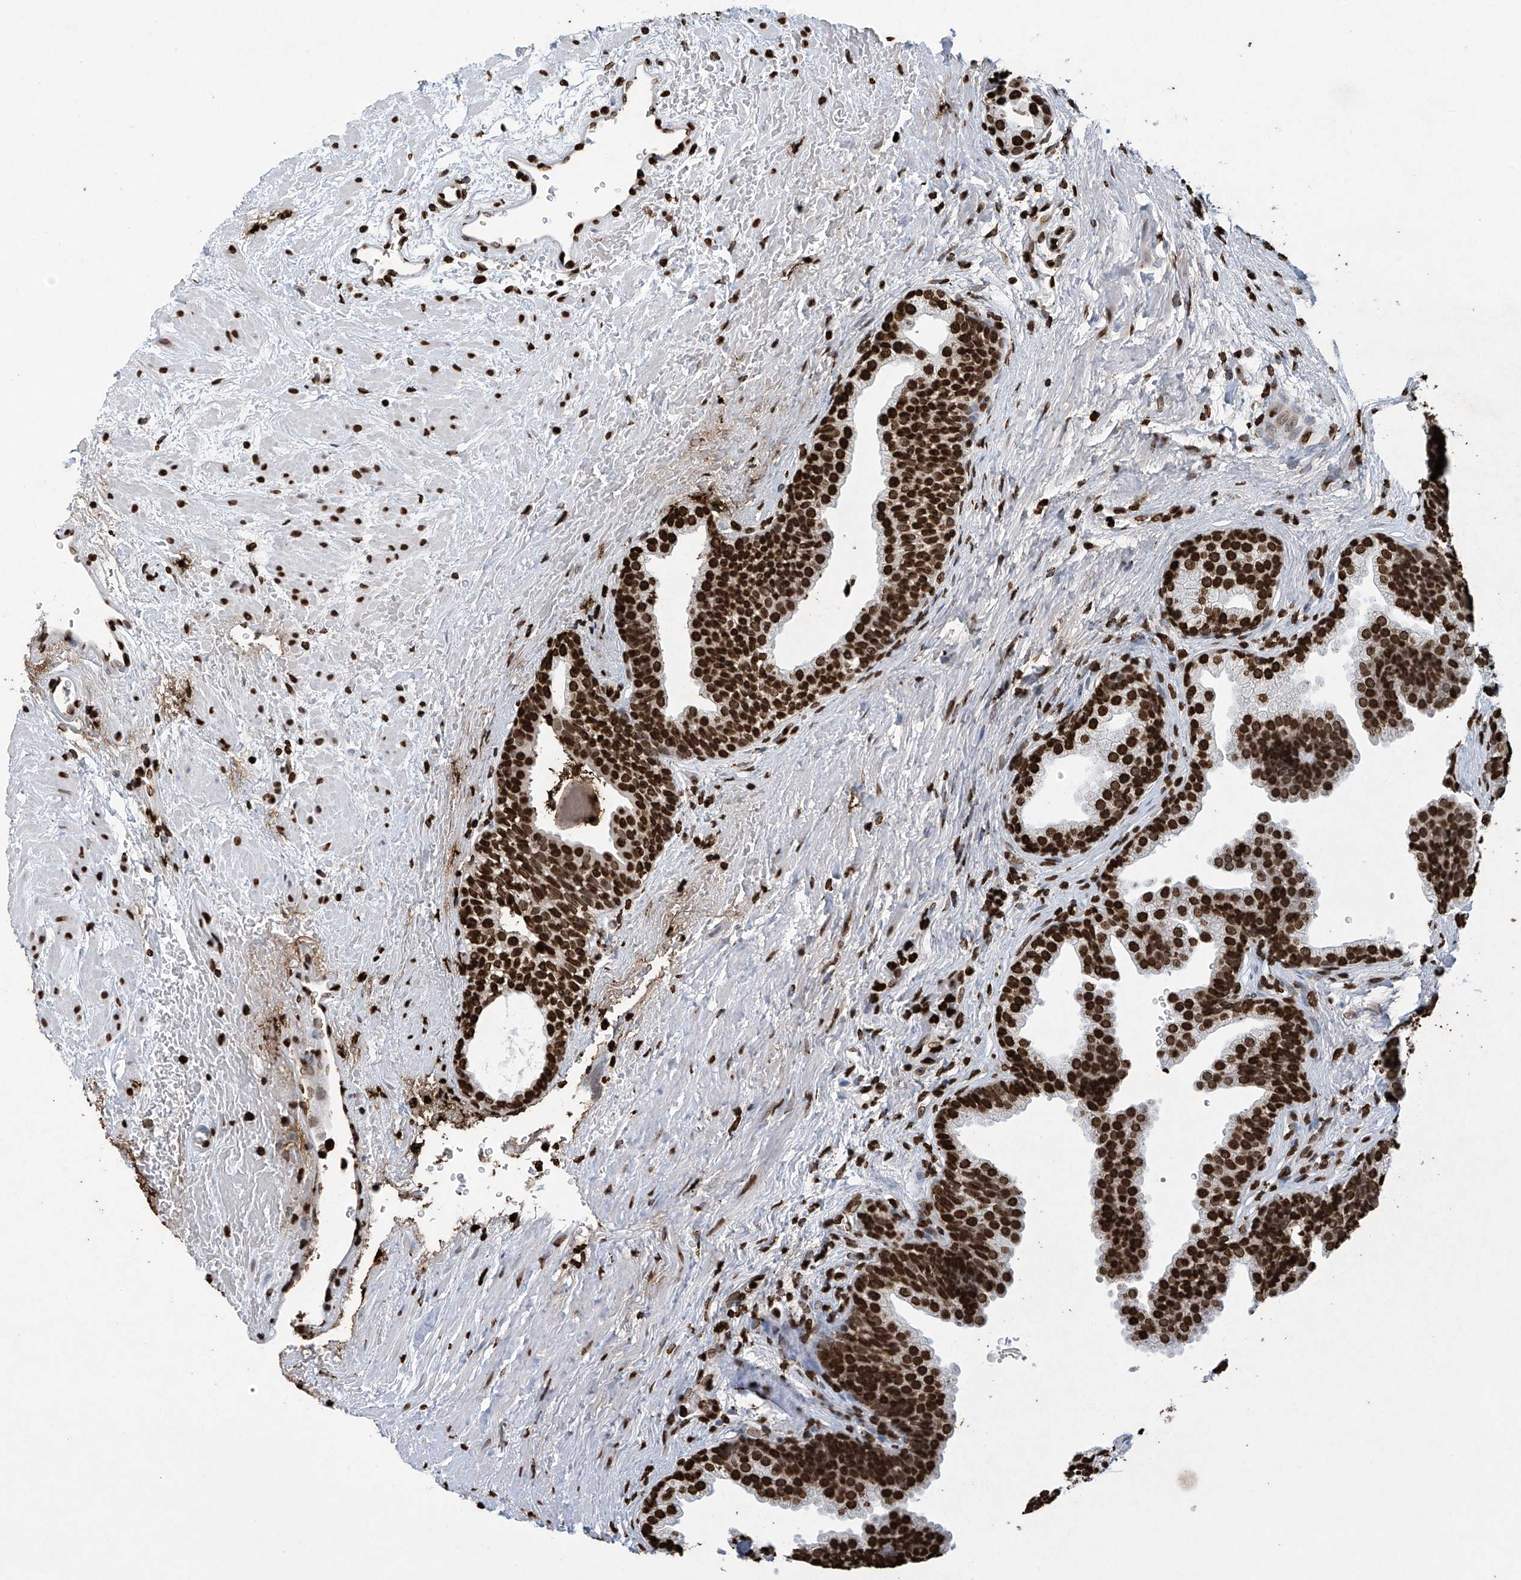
{"staining": {"intensity": "strong", "quantity": ">75%", "location": "nuclear"}, "tissue": "prostate", "cell_type": "Glandular cells", "image_type": "normal", "snomed": [{"axis": "morphology", "description": "Normal tissue, NOS"}, {"axis": "topography", "description": "Prostate"}], "caption": "A photomicrograph of human prostate stained for a protein reveals strong nuclear brown staining in glandular cells.", "gene": "H3", "patient": {"sex": "male", "age": 48}}